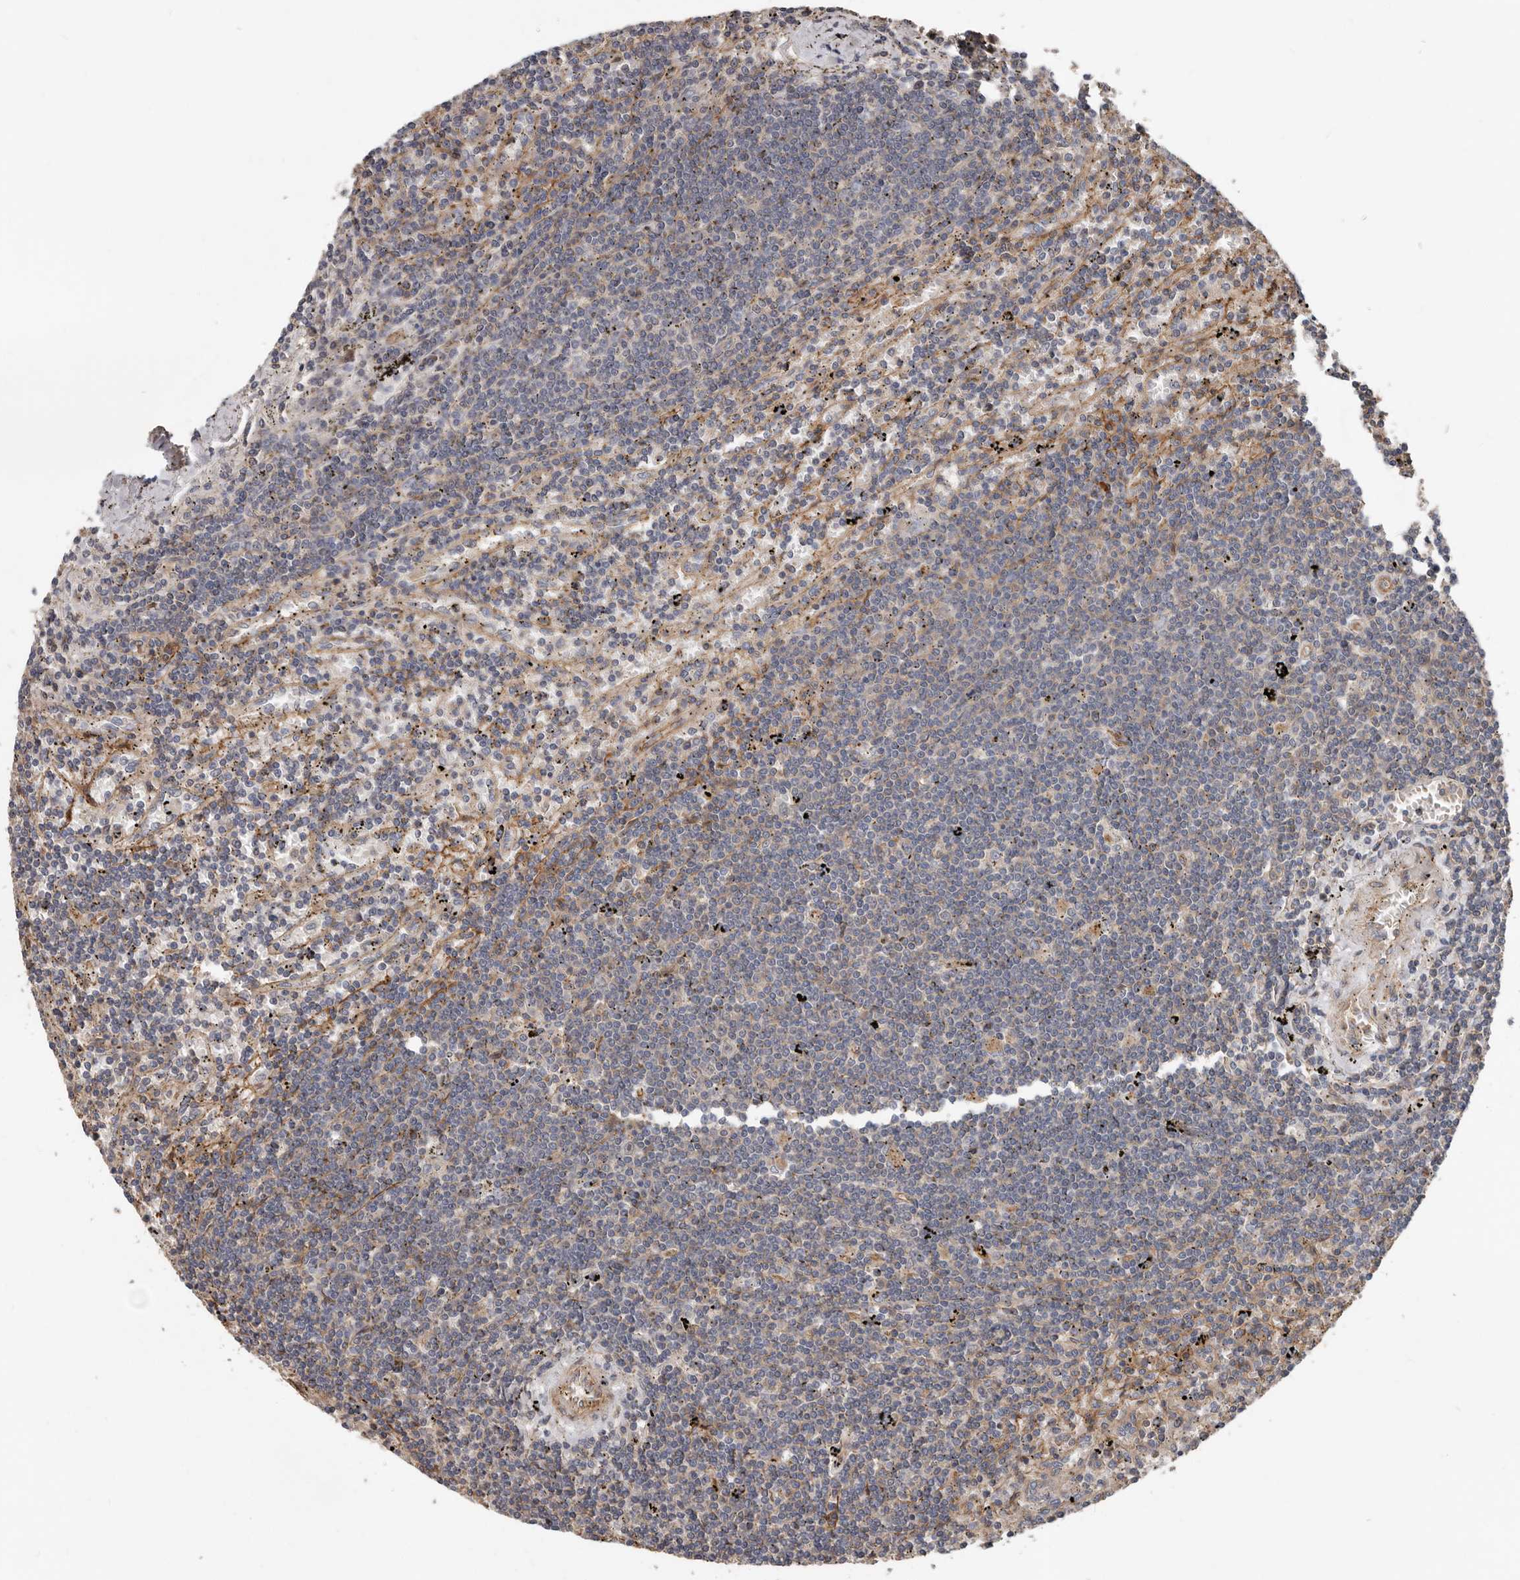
{"staining": {"intensity": "negative", "quantity": "none", "location": "none"}, "tissue": "lymphoma", "cell_type": "Tumor cells", "image_type": "cancer", "snomed": [{"axis": "morphology", "description": "Malignant lymphoma, non-Hodgkin's type, Low grade"}, {"axis": "topography", "description": "Spleen"}], "caption": "There is no significant positivity in tumor cells of low-grade malignant lymphoma, non-Hodgkin's type.", "gene": "PNRC2", "patient": {"sex": "male", "age": 76}}